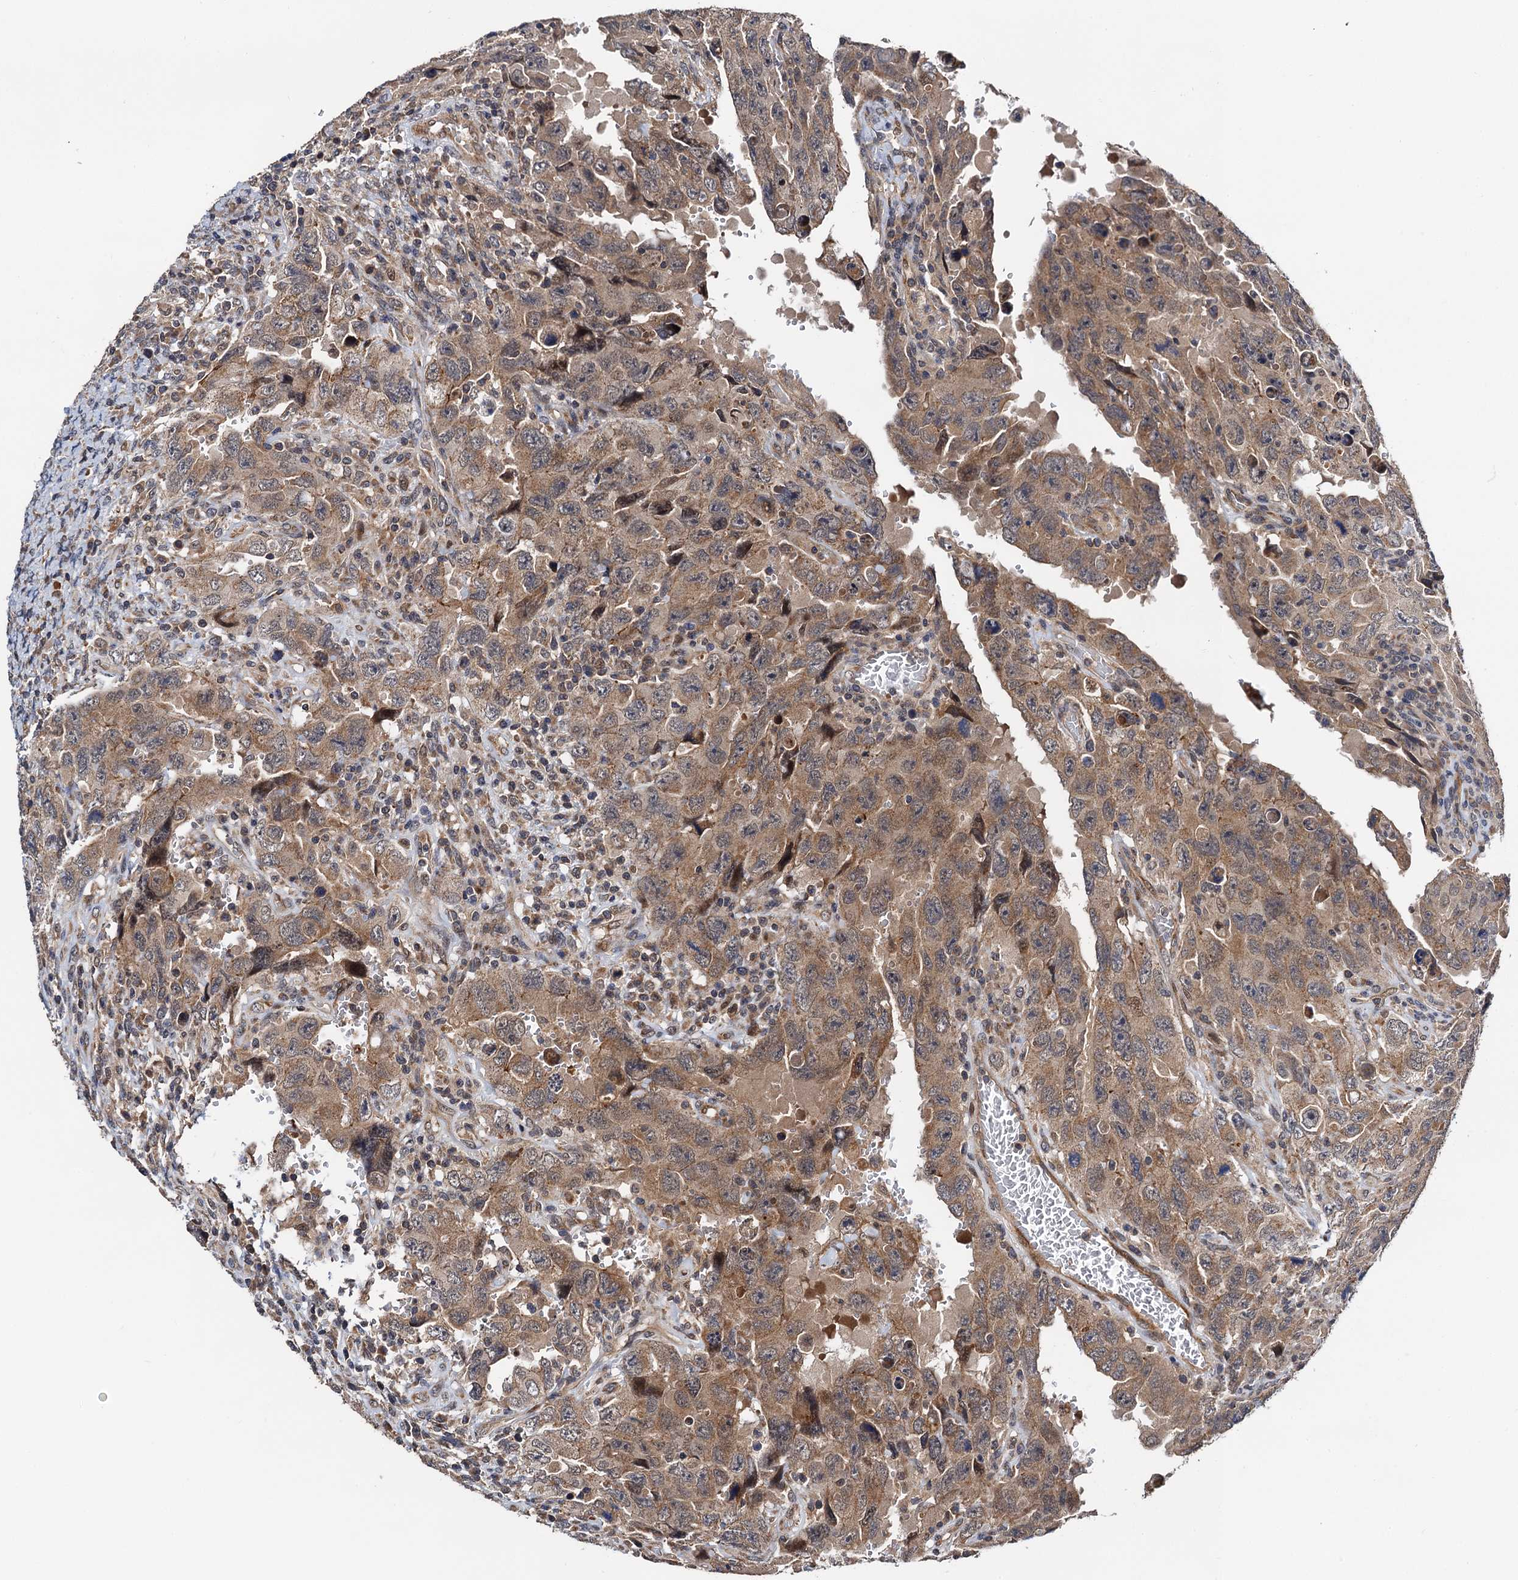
{"staining": {"intensity": "moderate", "quantity": ">75%", "location": "cytoplasmic/membranous"}, "tissue": "testis cancer", "cell_type": "Tumor cells", "image_type": "cancer", "snomed": [{"axis": "morphology", "description": "Carcinoma, Embryonal, NOS"}, {"axis": "topography", "description": "Testis"}], "caption": "Testis embryonal carcinoma tissue demonstrates moderate cytoplasmic/membranous positivity in about >75% of tumor cells", "gene": "NAA16", "patient": {"sex": "male", "age": 26}}